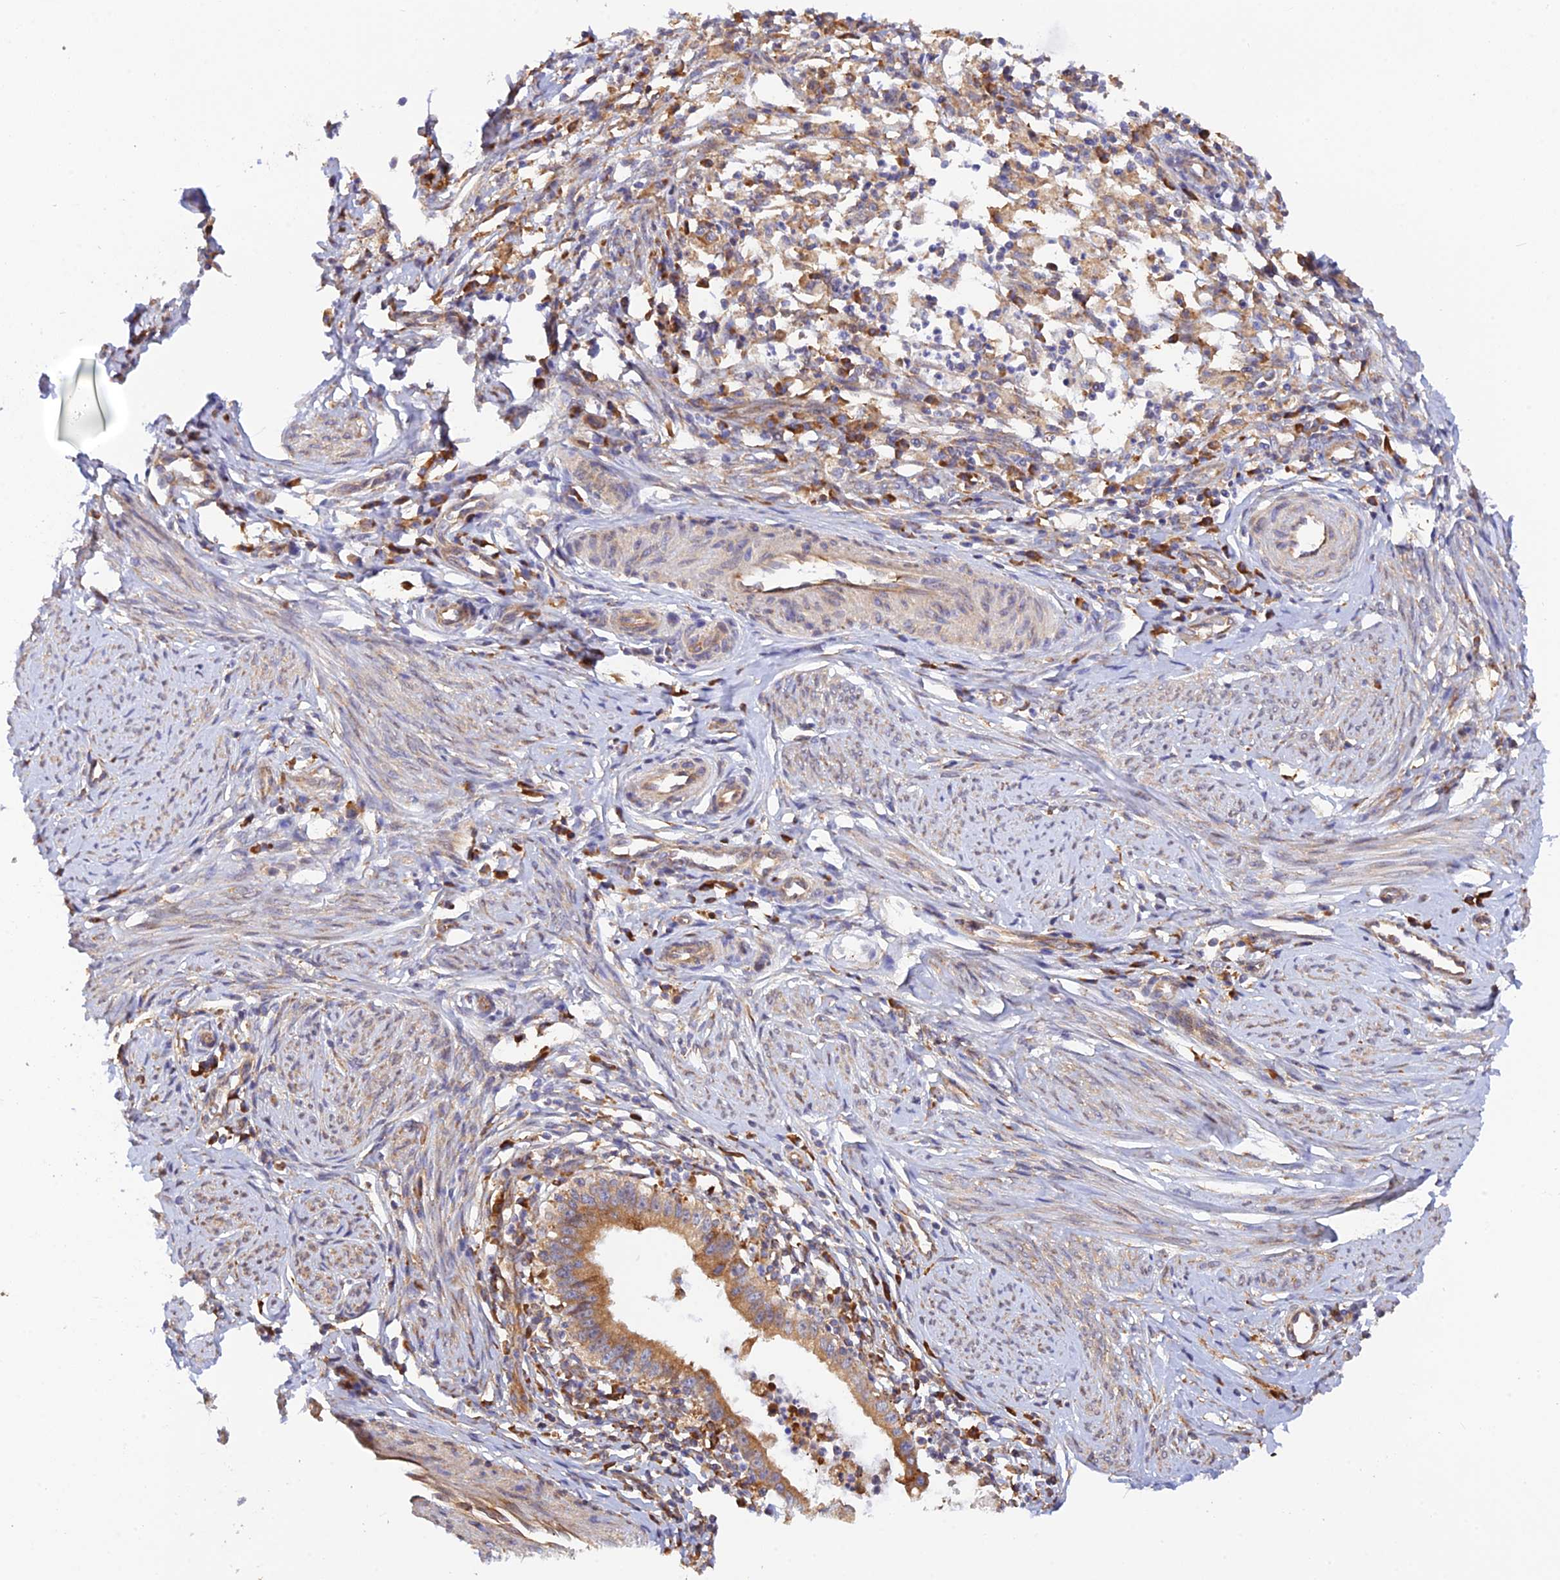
{"staining": {"intensity": "moderate", "quantity": ">75%", "location": "cytoplasmic/membranous"}, "tissue": "cervical cancer", "cell_type": "Tumor cells", "image_type": "cancer", "snomed": [{"axis": "morphology", "description": "Adenocarcinoma, NOS"}, {"axis": "topography", "description": "Cervix"}], "caption": "Human cervical cancer (adenocarcinoma) stained with a brown dye exhibits moderate cytoplasmic/membranous positive staining in approximately >75% of tumor cells.", "gene": "RPL5", "patient": {"sex": "female", "age": 36}}